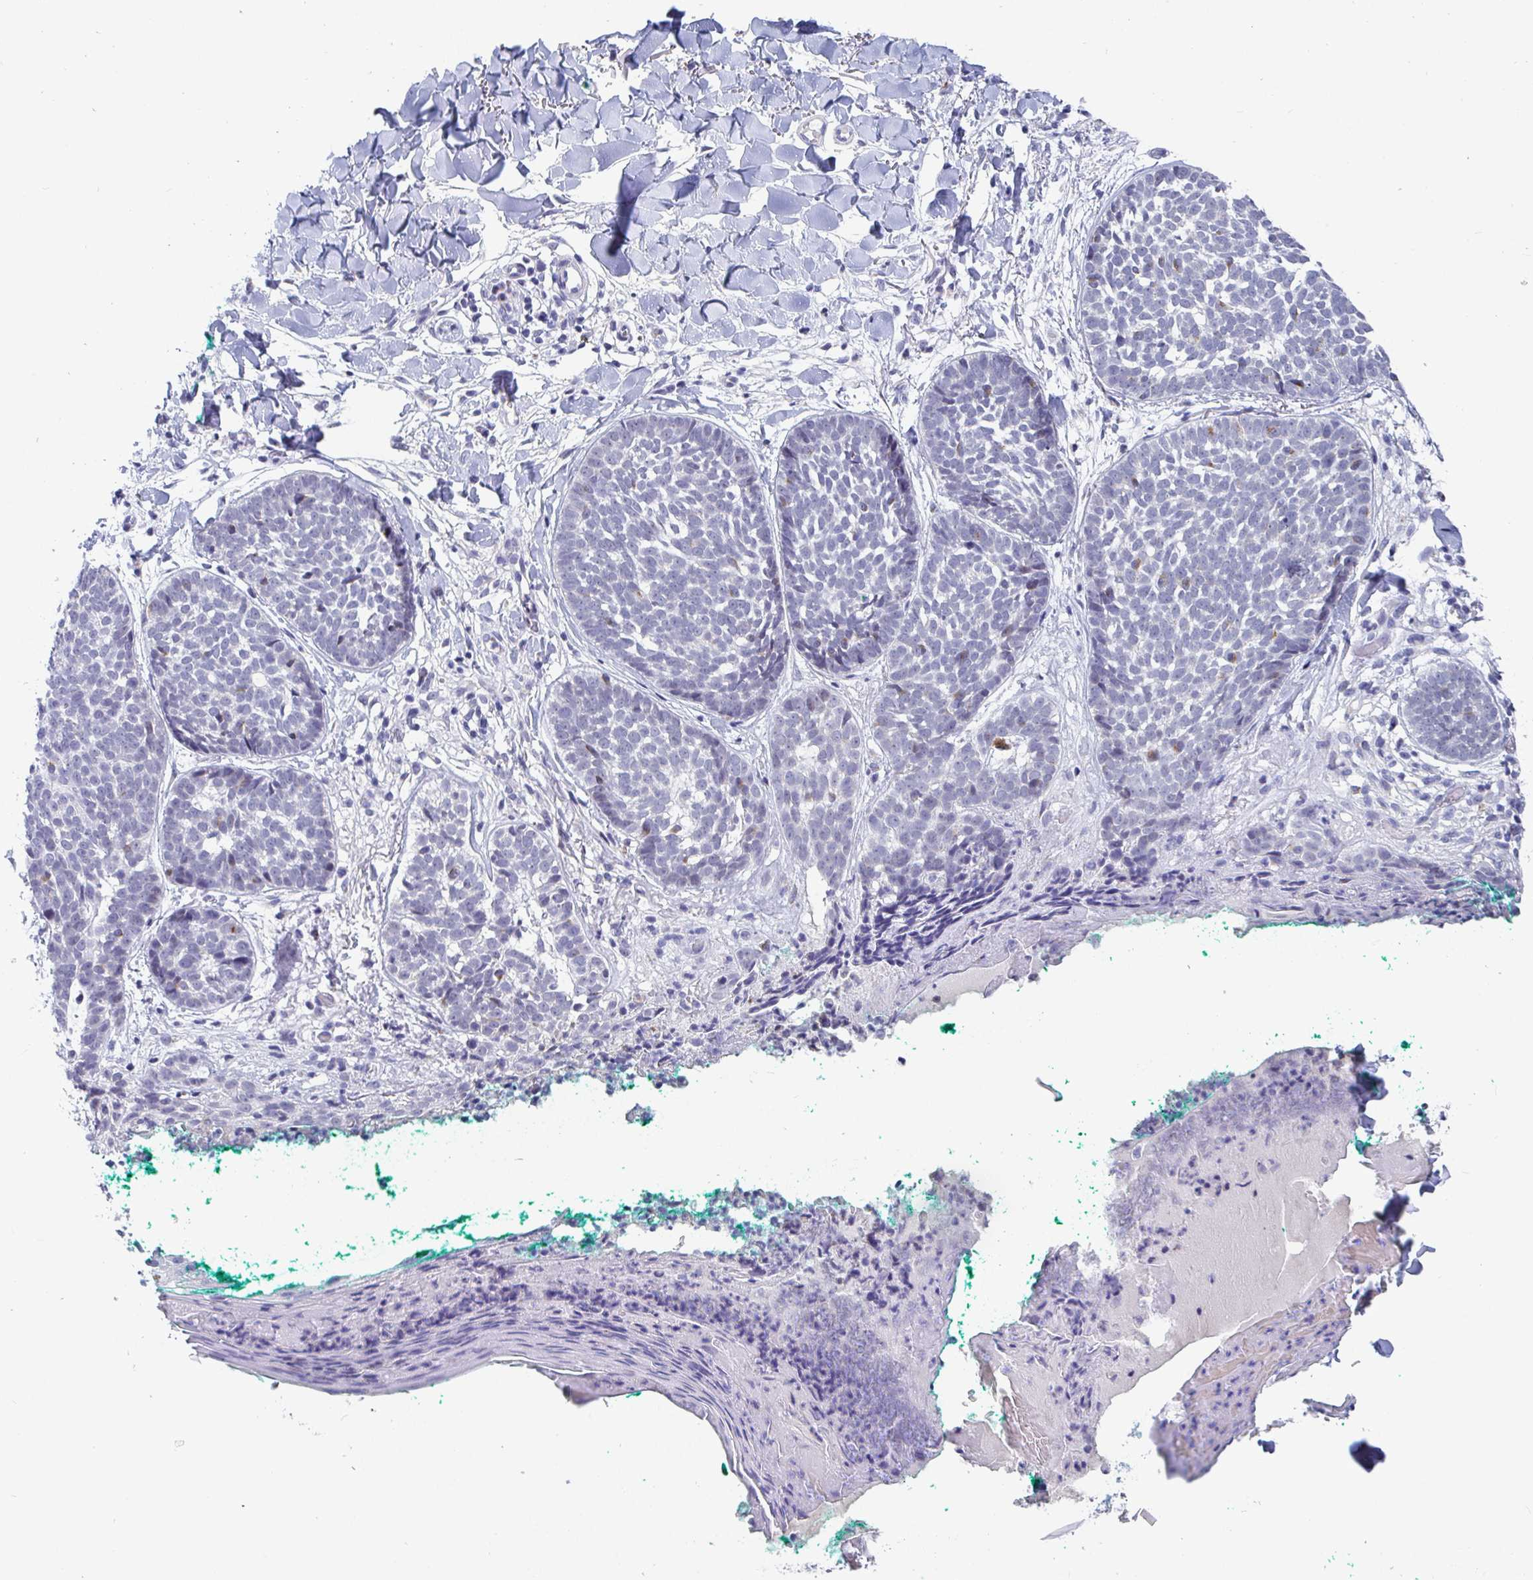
{"staining": {"intensity": "negative", "quantity": "none", "location": "none"}, "tissue": "skin cancer", "cell_type": "Tumor cells", "image_type": "cancer", "snomed": [{"axis": "morphology", "description": "Basal cell carcinoma"}, {"axis": "topography", "description": "Skin"}, {"axis": "topography", "description": "Skin of neck"}, {"axis": "topography", "description": "Skin of shoulder"}, {"axis": "topography", "description": "Skin of back"}], "caption": "An IHC image of skin cancer is shown. There is no staining in tumor cells of skin cancer.", "gene": "TAS2R39", "patient": {"sex": "male", "age": 80}}